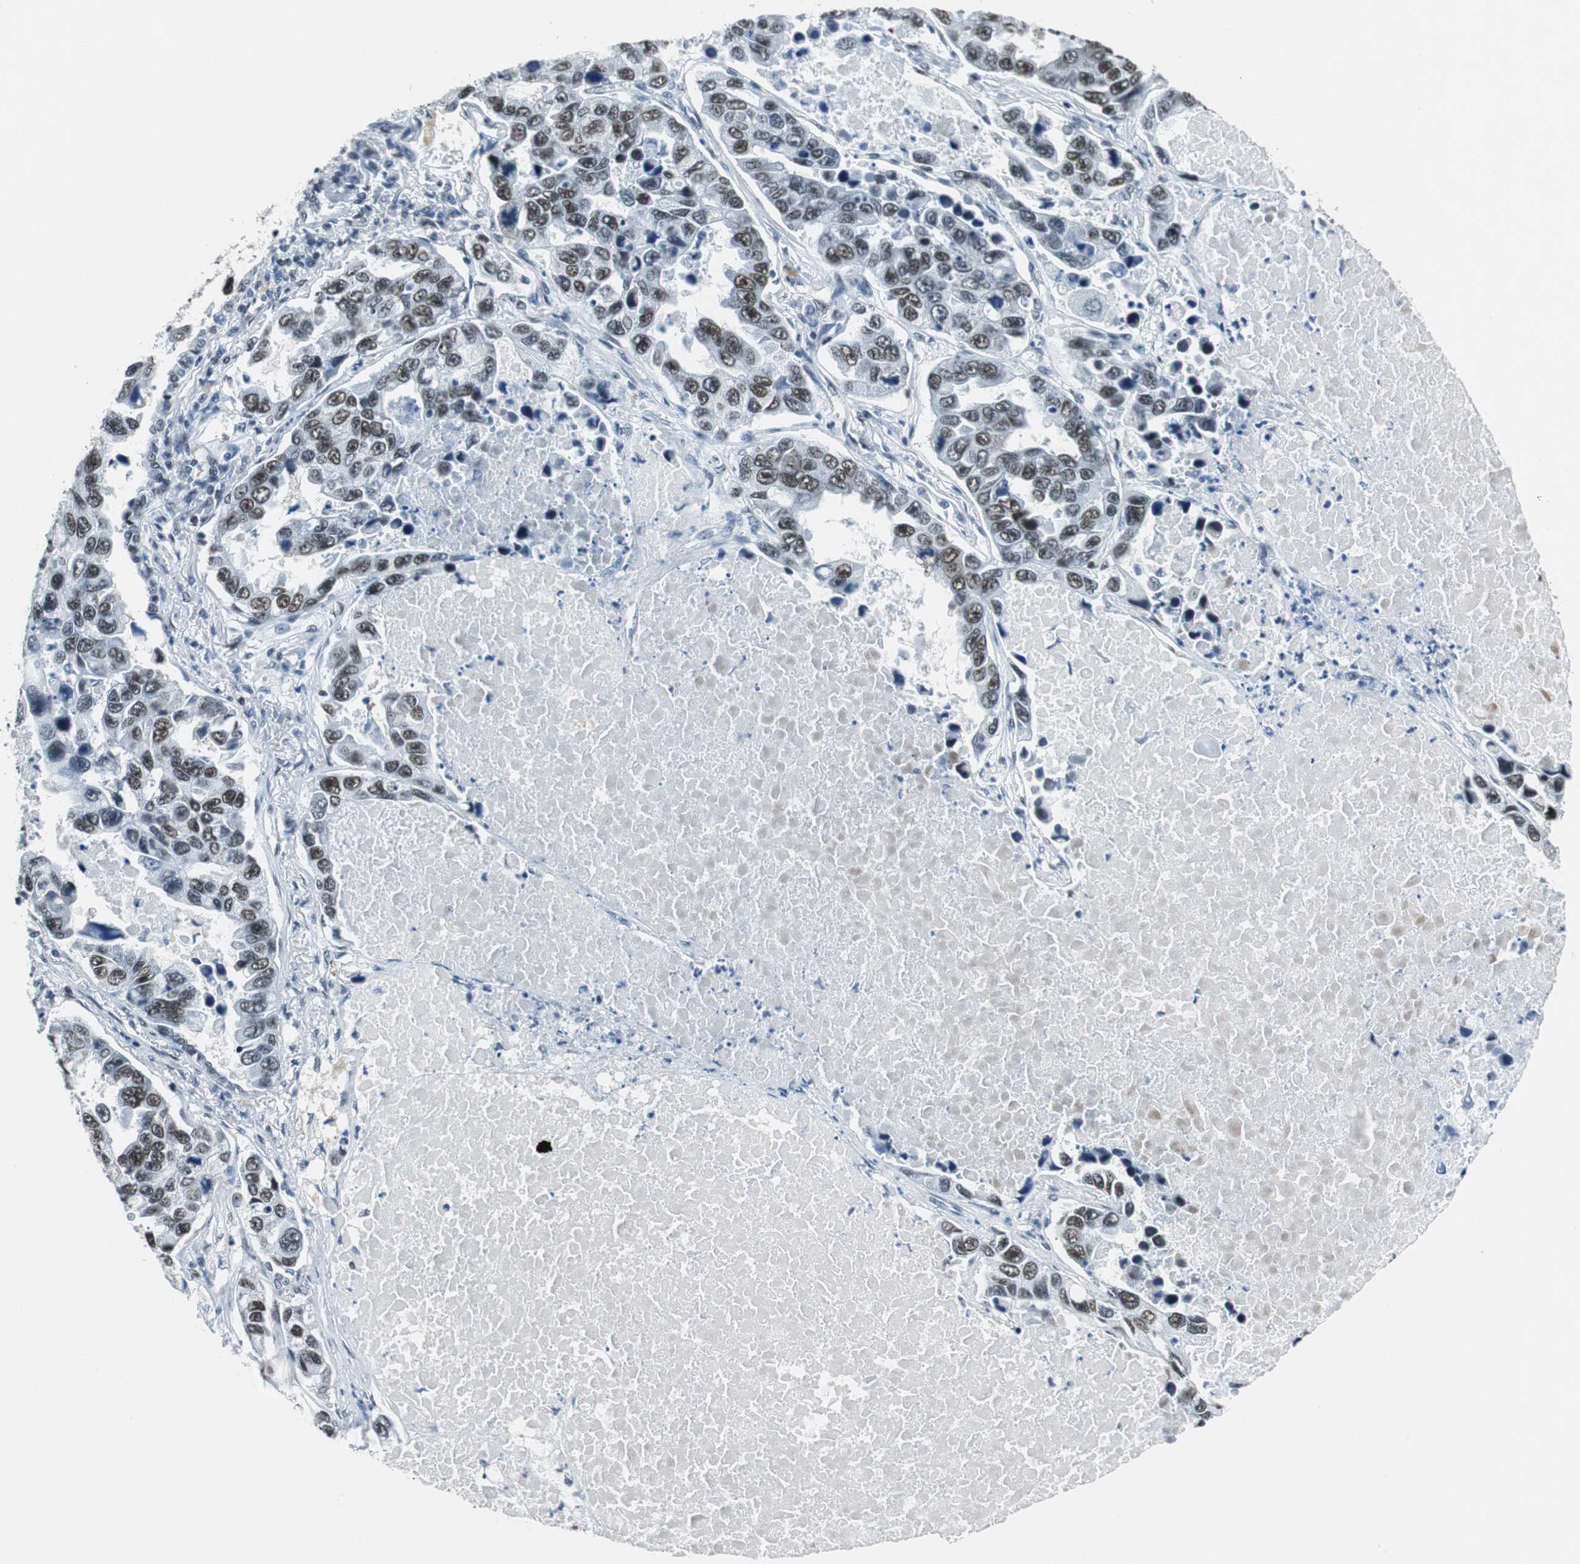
{"staining": {"intensity": "weak", "quantity": ">75%", "location": "nuclear"}, "tissue": "lung cancer", "cell_type": "Tumor cells", "image_type": "cancer", "snomed": [{"axis": "morphology", "description": "Adenocarcinoma, NOS"}, {"axis": "topography", "description": "Lung"}], "caption": "A brown stain shows weak nuclear positivity of a protein in human lung adenocarcinoma tumor cells.", "gene": "HDAC3", "patient": {"sex": "male", "age": 64}}